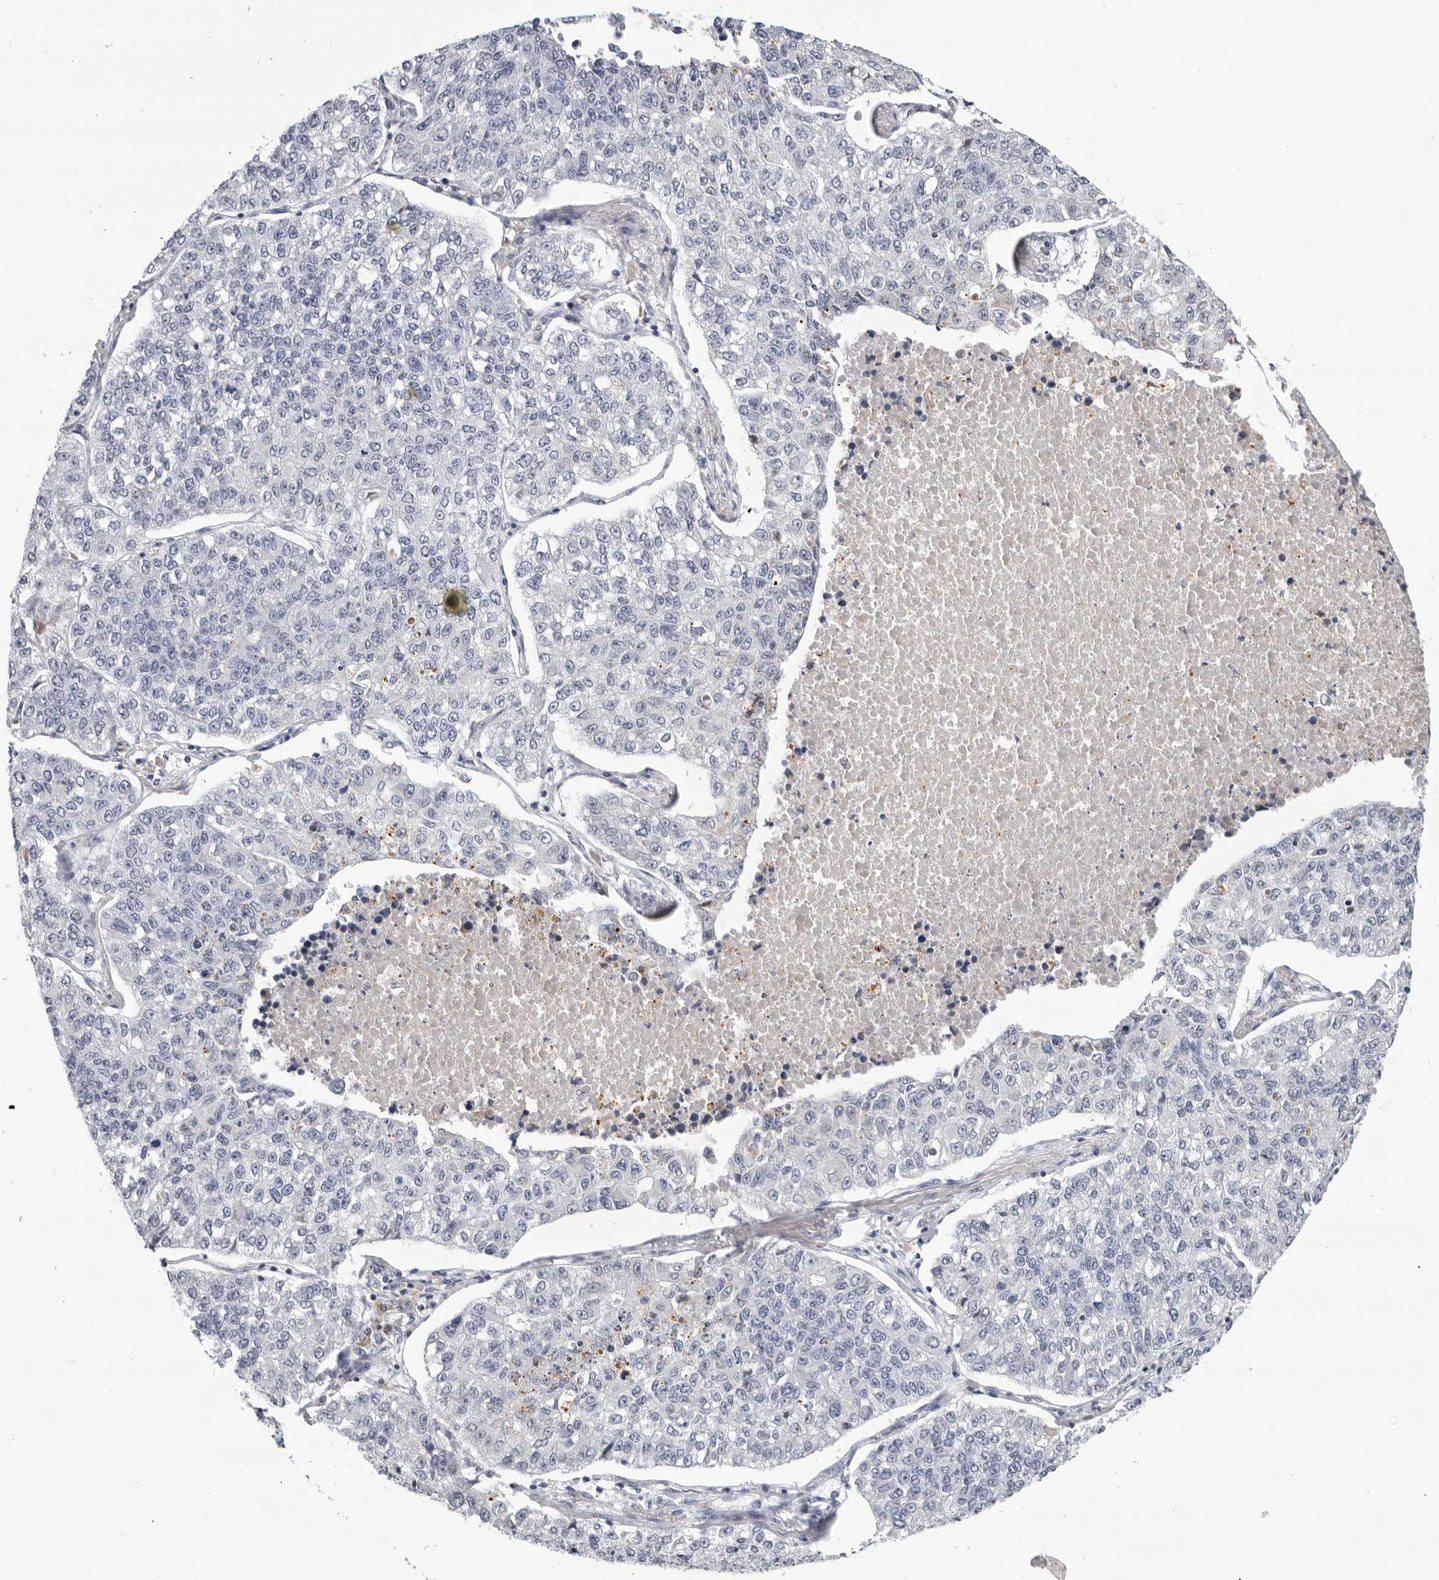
{"staining": {"intensity": "negative", "quantity": "none", "location": "none"}, "tissue": "lung cancer", "cell_type": "Tumor cells", "image_type": "cancer", "snomed": [{"axis": "morphology", "description": "Adenocarcinoma, NOS"}, {"axis": "topography", "description": "Lung"}], "caption": "There is no significant staining in tumor cells of adenocarcinoma (lung).", "gene": "ZNF502", "patient": {"sex": "male", "age": 49}}